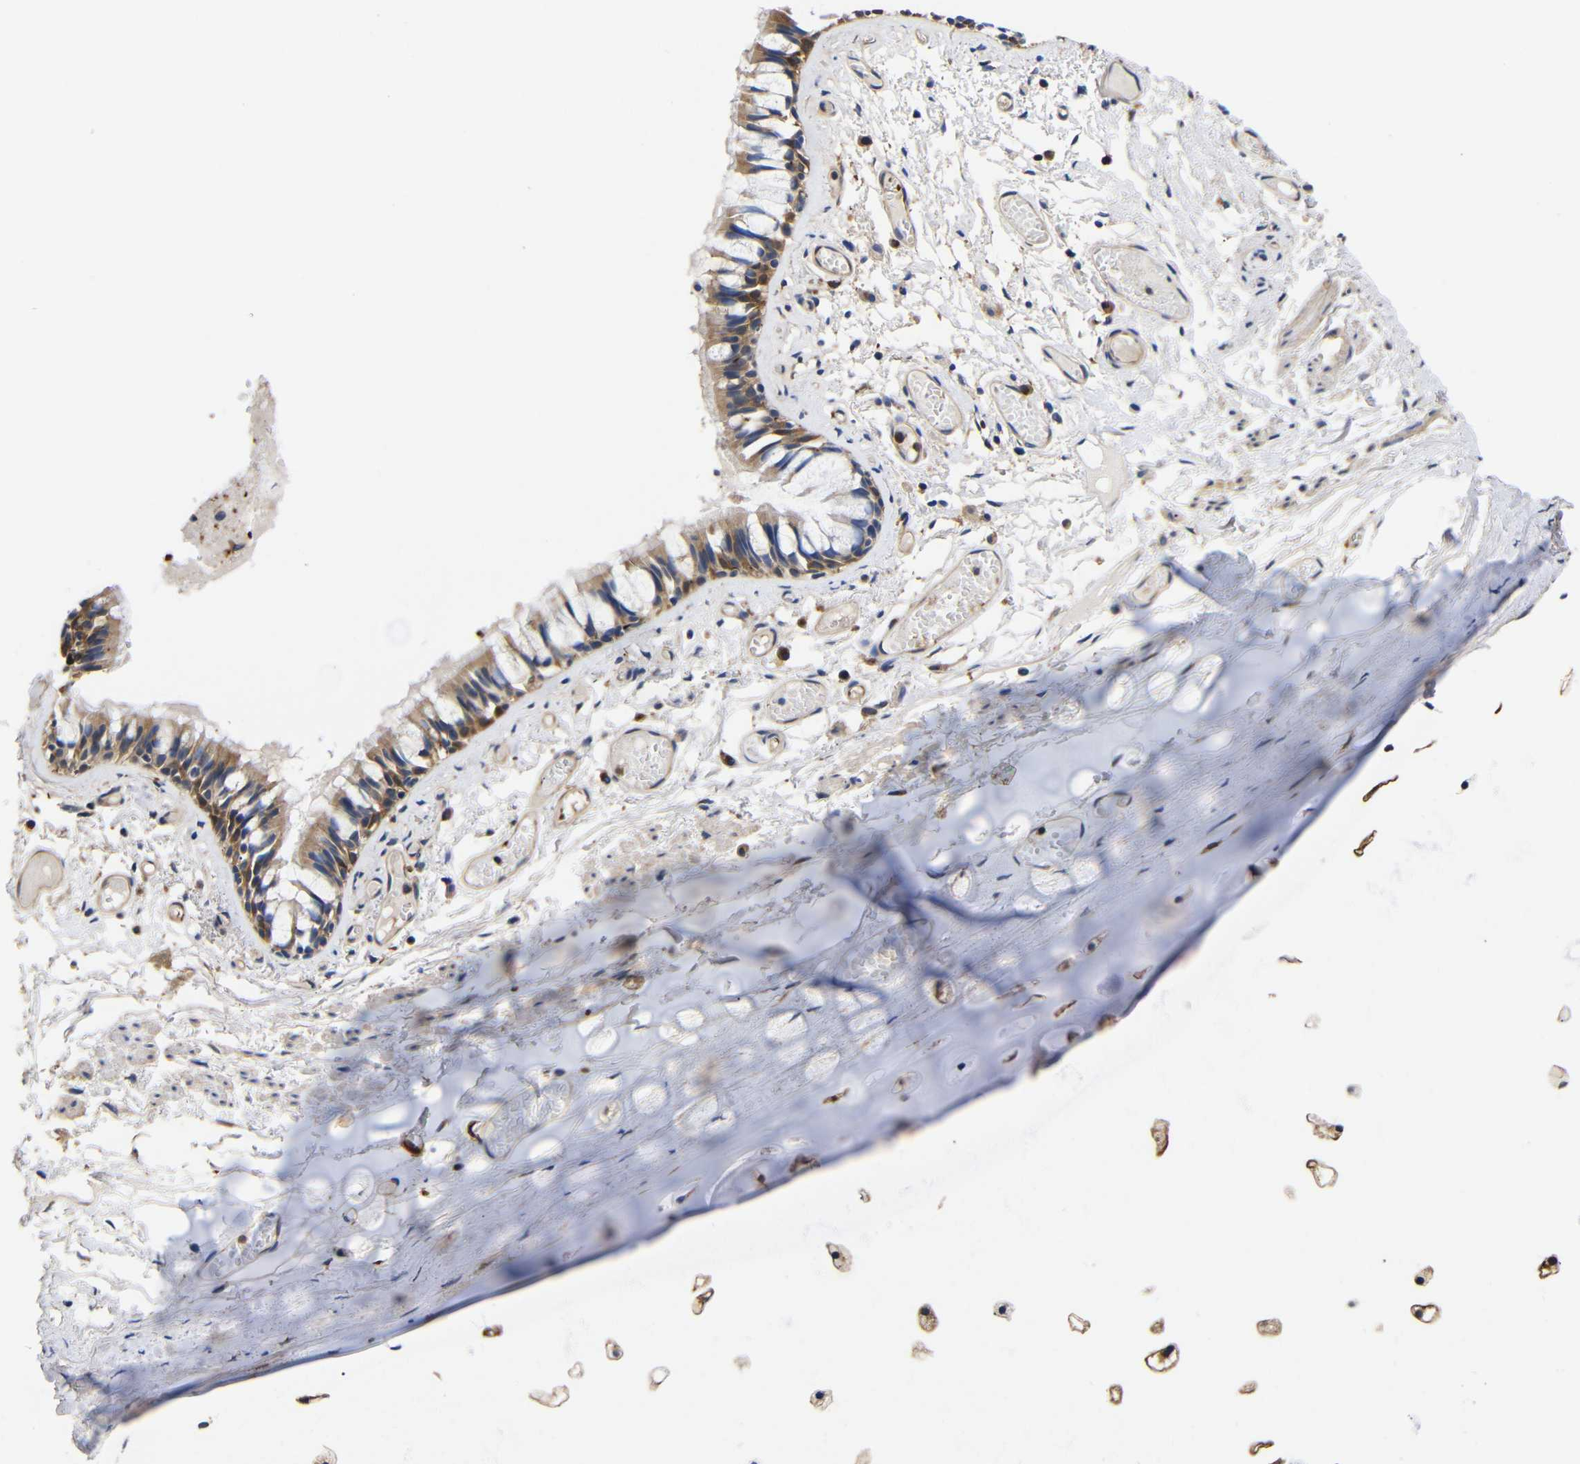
{"staining": {"intensity": "moderate", "quantity": ">75%", "location": "cytoplasmic/membranous"}, "tissue": "bronchus", "cell_type": "Respiratory epithelial cells", "image_type": "normal", "snomed": [{"axis": "morphology", "description": "Normal tissue, NOS"}, {"axis": "morphology", "description": "Inflammation, NOS"}, {"axis": "topography", "description": "Cartilage tissue"}, {"axis": "topography", "description": "Lung"}], "caption": "Brown immunohistochemical staining in benign bronchus reveals moderate cytoplasmic/membranous staining in about >75% of respiratory epithelial cells. (DAB IHC, brown staining for protein, blue staining for nuclei).", "gene": "LRRCC1", "patient": {"sex": "male", "age": 71}}